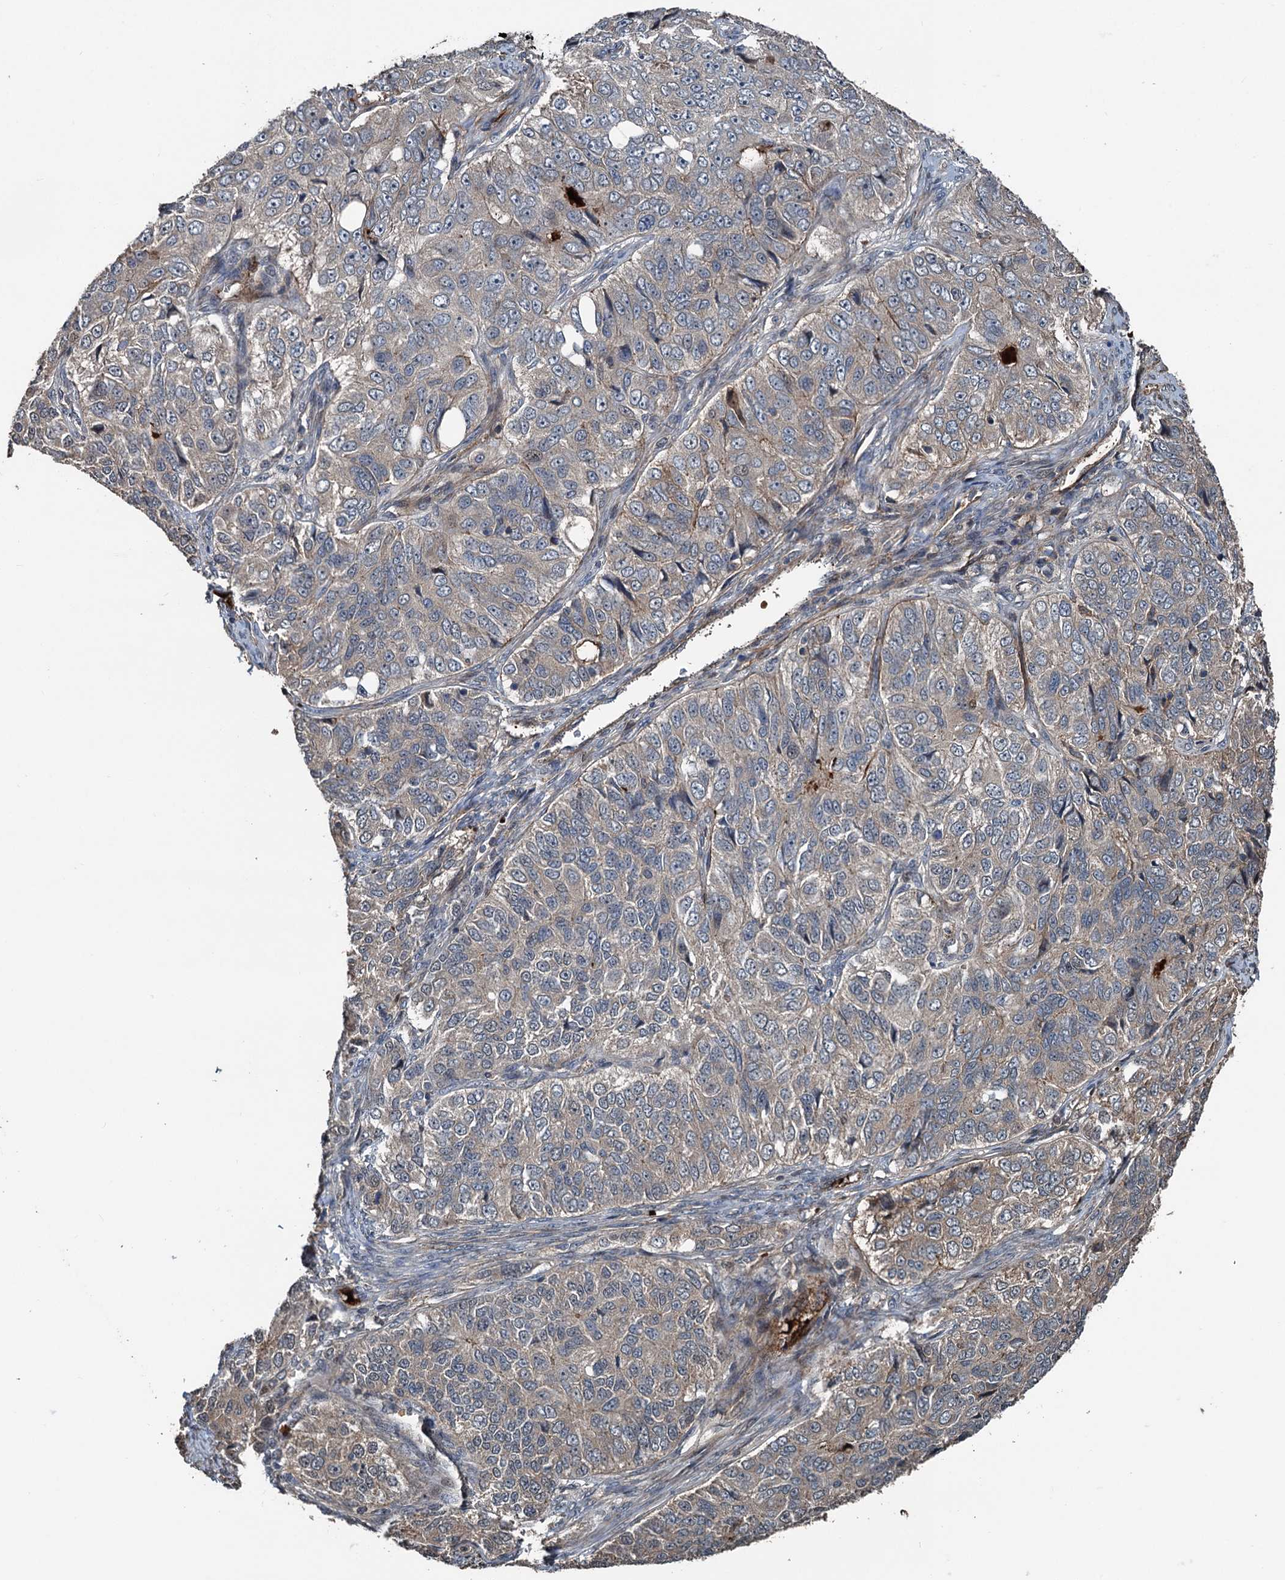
{"staining": {"intensity": "weak", "quantity": "25%-75%", "location": "cytoplasmic/membranous"}, "tissue": "ovarian cancer", "cell_type": "Tumor cells", "image_type": "cancer", "snomed": [{"axis": "morphology", "description": "Carcinoma, endometroid"}, {"axis": "topography", "description": "Ovary"}], "caption": "Immunohistochemistry of human endometroid carcinoma (ovarian) displays low levels of weak cytoplasmic/membranous positivity in about 25%-75% of tumor cells.", "gene": "TEDC1", "patient": {"sex": "female", "age": 51}}